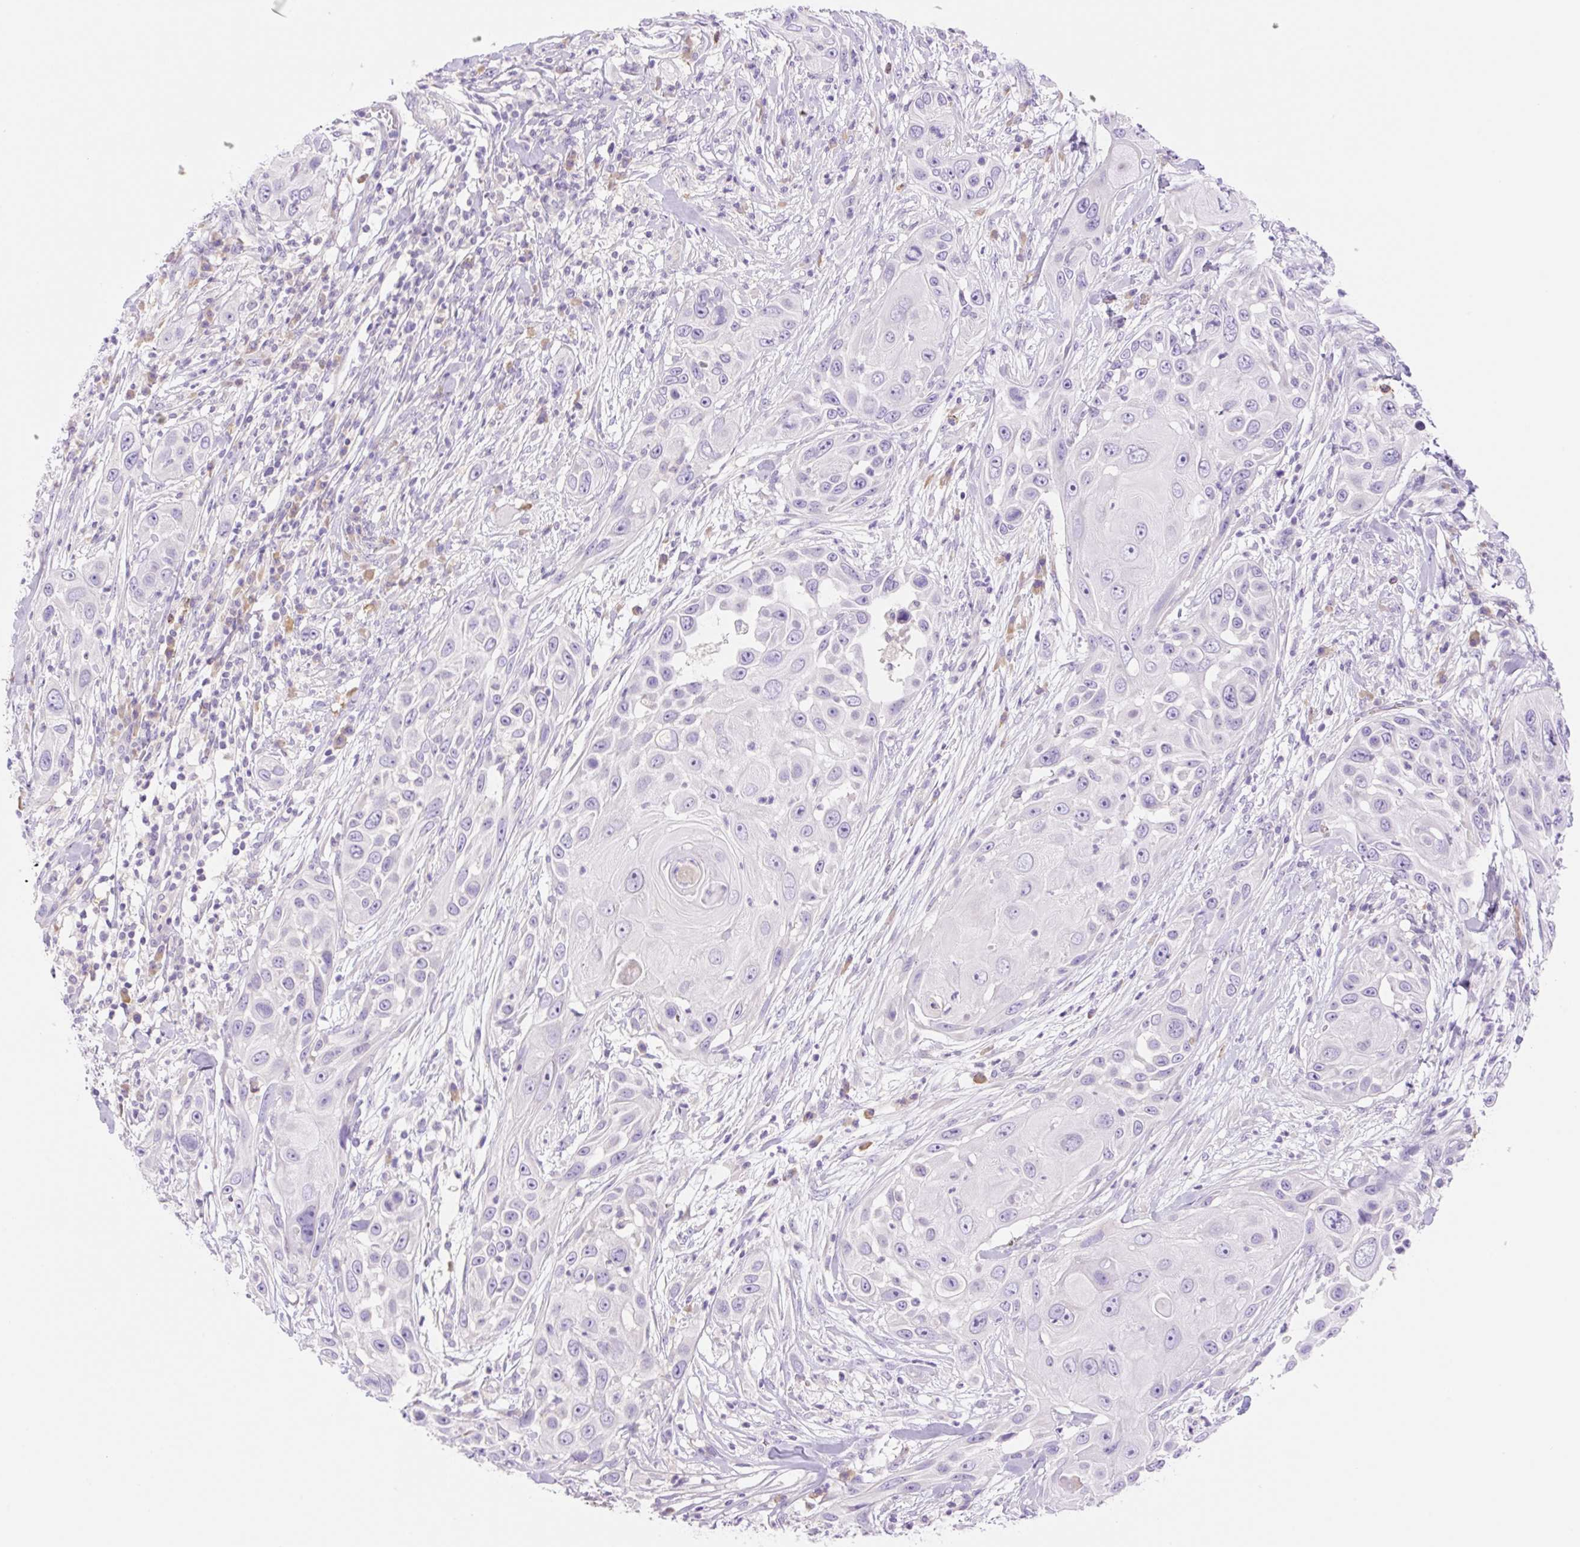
{"staining": {"intensity": "negative", "quantity": "none", "location": "none"}, "tissue": "skin cancer", "cell_type": "Tumor cells", "image_type": "cancer", "snomed": [{"axis": "morphology", "description": "Squamous cell carcinoma, NOS"}, {"axis": "topography", "description": "Skin"}], "caption": "Protein analysis of skin squamous cell carcinoma displays no significant staining in tumor cells.", "gene": "DENND5A", "patient": {"sex": "female", "age": 44}}